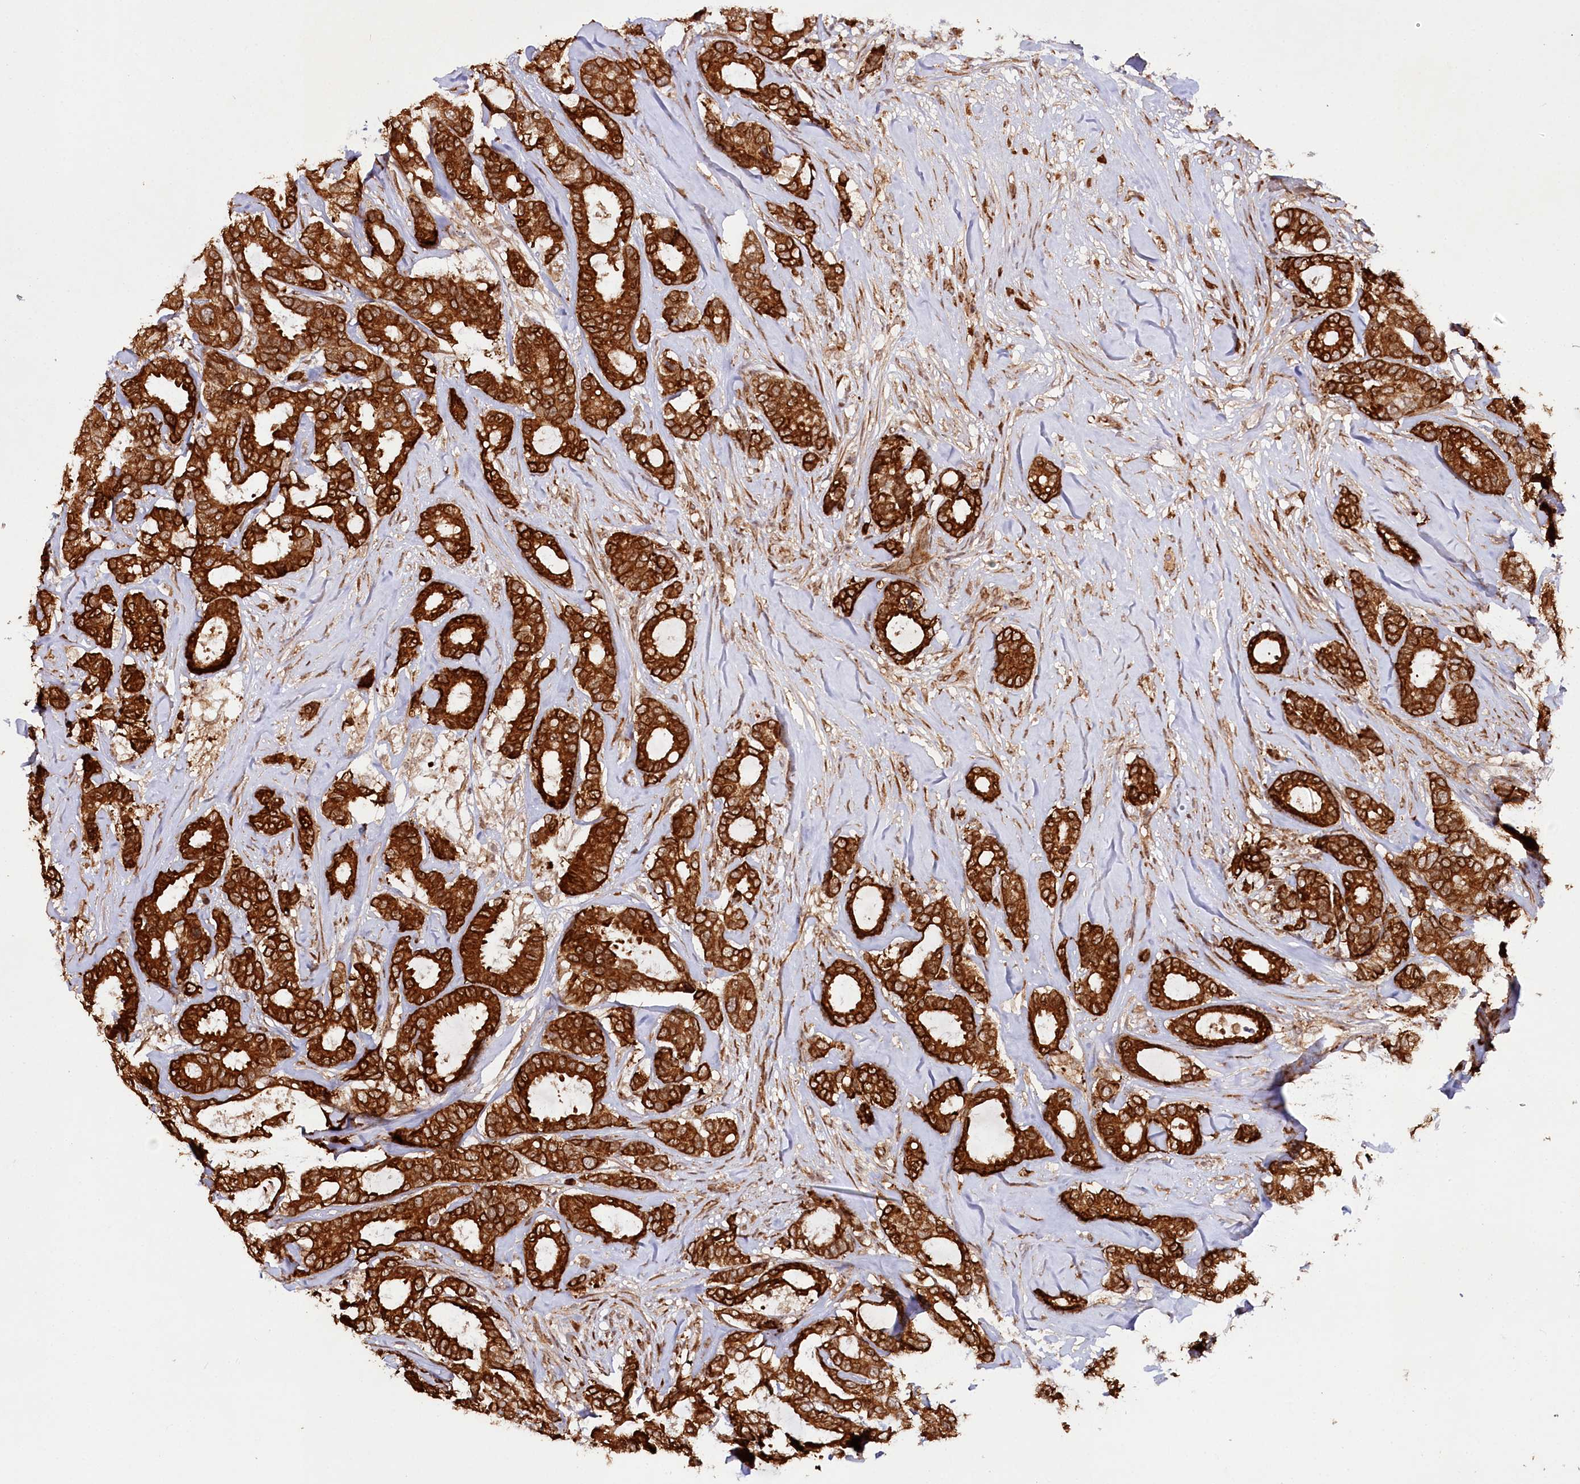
{"staining": {"intensity": "strong", "quantity": ">75%", "location": "cytoplasmic/membranous"}, "tissue": "breast cancer", "cell_type": "Tumor cells", "image_type": "cancer", "snomed": [{"axis": "morphology", "description": "Duct carcinoma"}, {"axis": "topography", "description": "Breast"}], "caption": "Protein expression analysis of breast cancer (intraductal carcinoma) demonstrates strong cytoplasmic/membranous expression in about >75% of tumor cells.", "gene": "ALKBH8", "patient": {"sex": "female", "age": 87}}